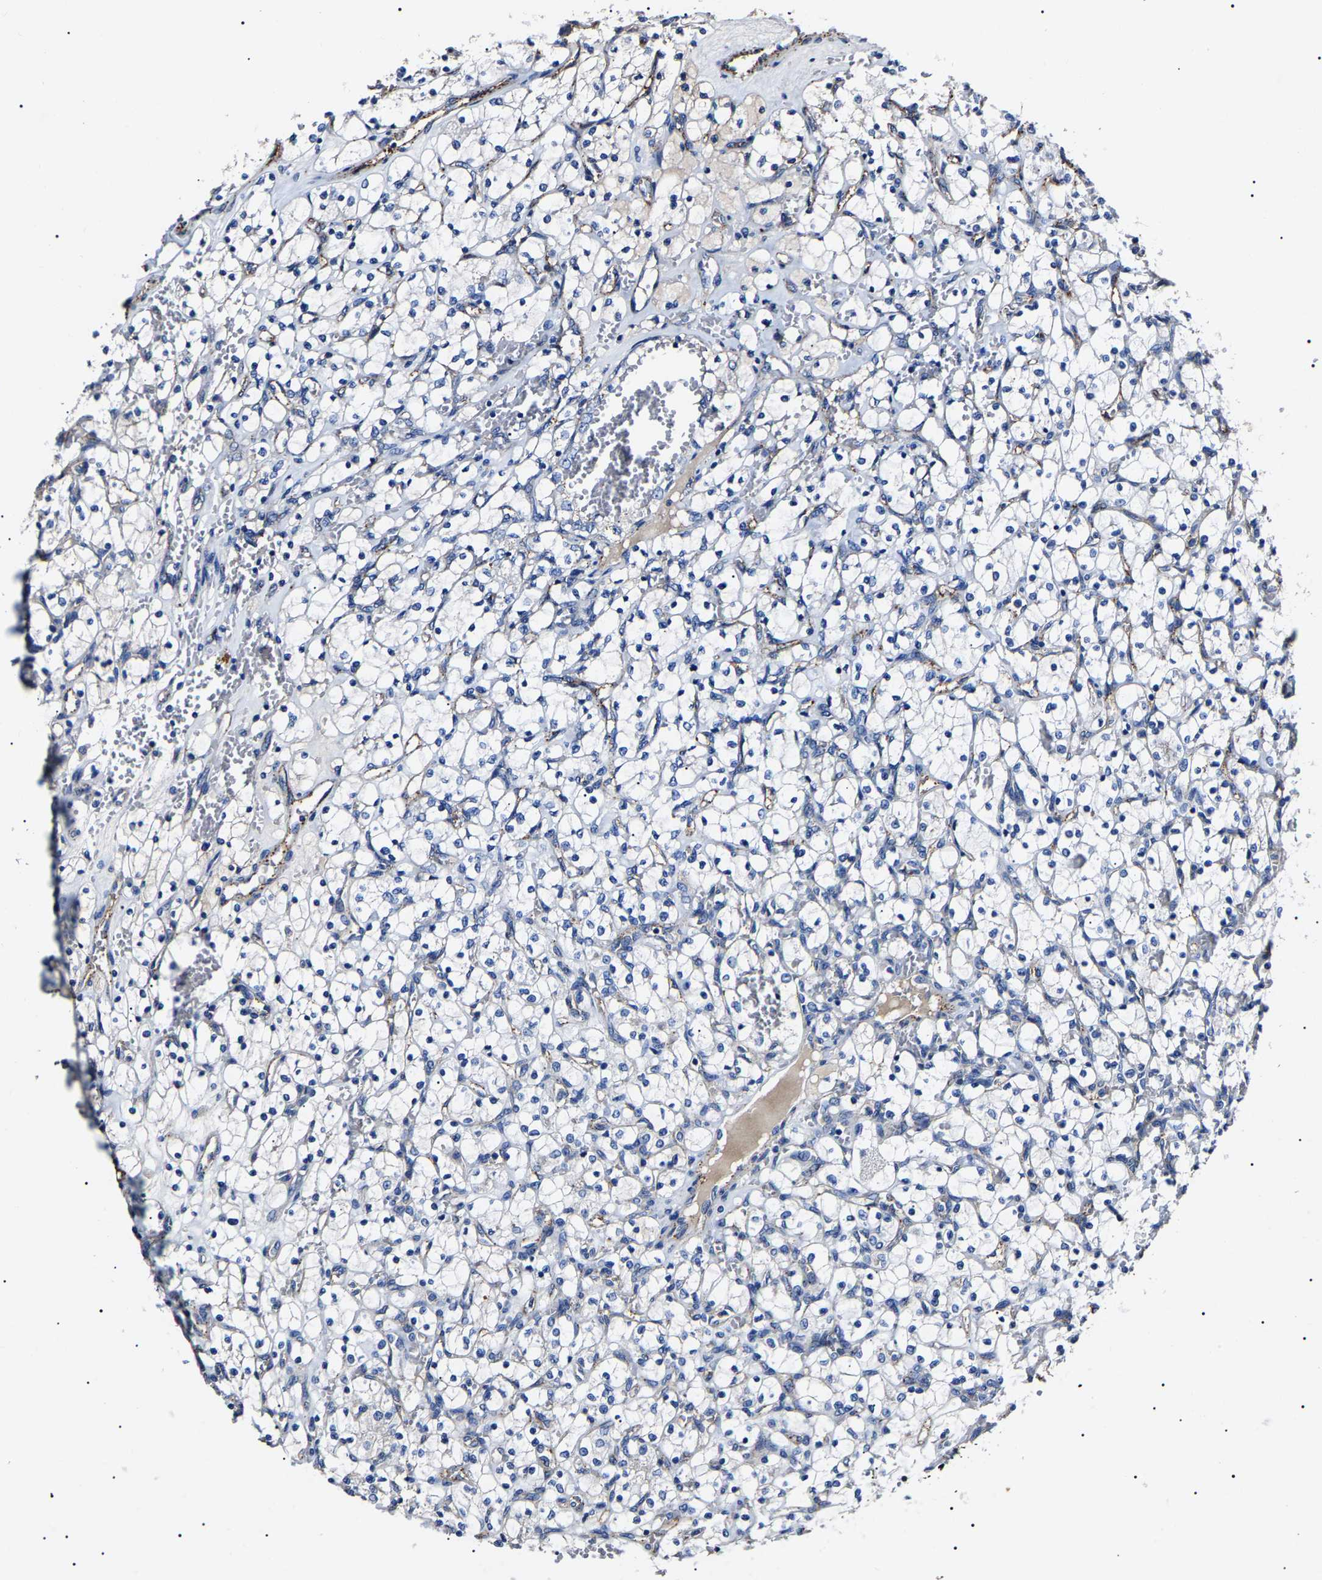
{"staining": {"intensity": "negative", "quantity": "none", "location": "none"}, "tissue": "renal cancer", "cell_type": "Tumor cells", "image_type": "cancer", "snomed": [{"axis": "morphology", "description": "Adenocarcinoma, NOS"}, {"axis": "topography", "description": "Kidney"}], "caption": "Immunohistochemistry (IHC) micrograph of human renal cancer stained for a protein (brown), which demonstrates no expression in tumor cells.", "gene": "KLHL42", "patient": {"sex": "female", "age": 69}}